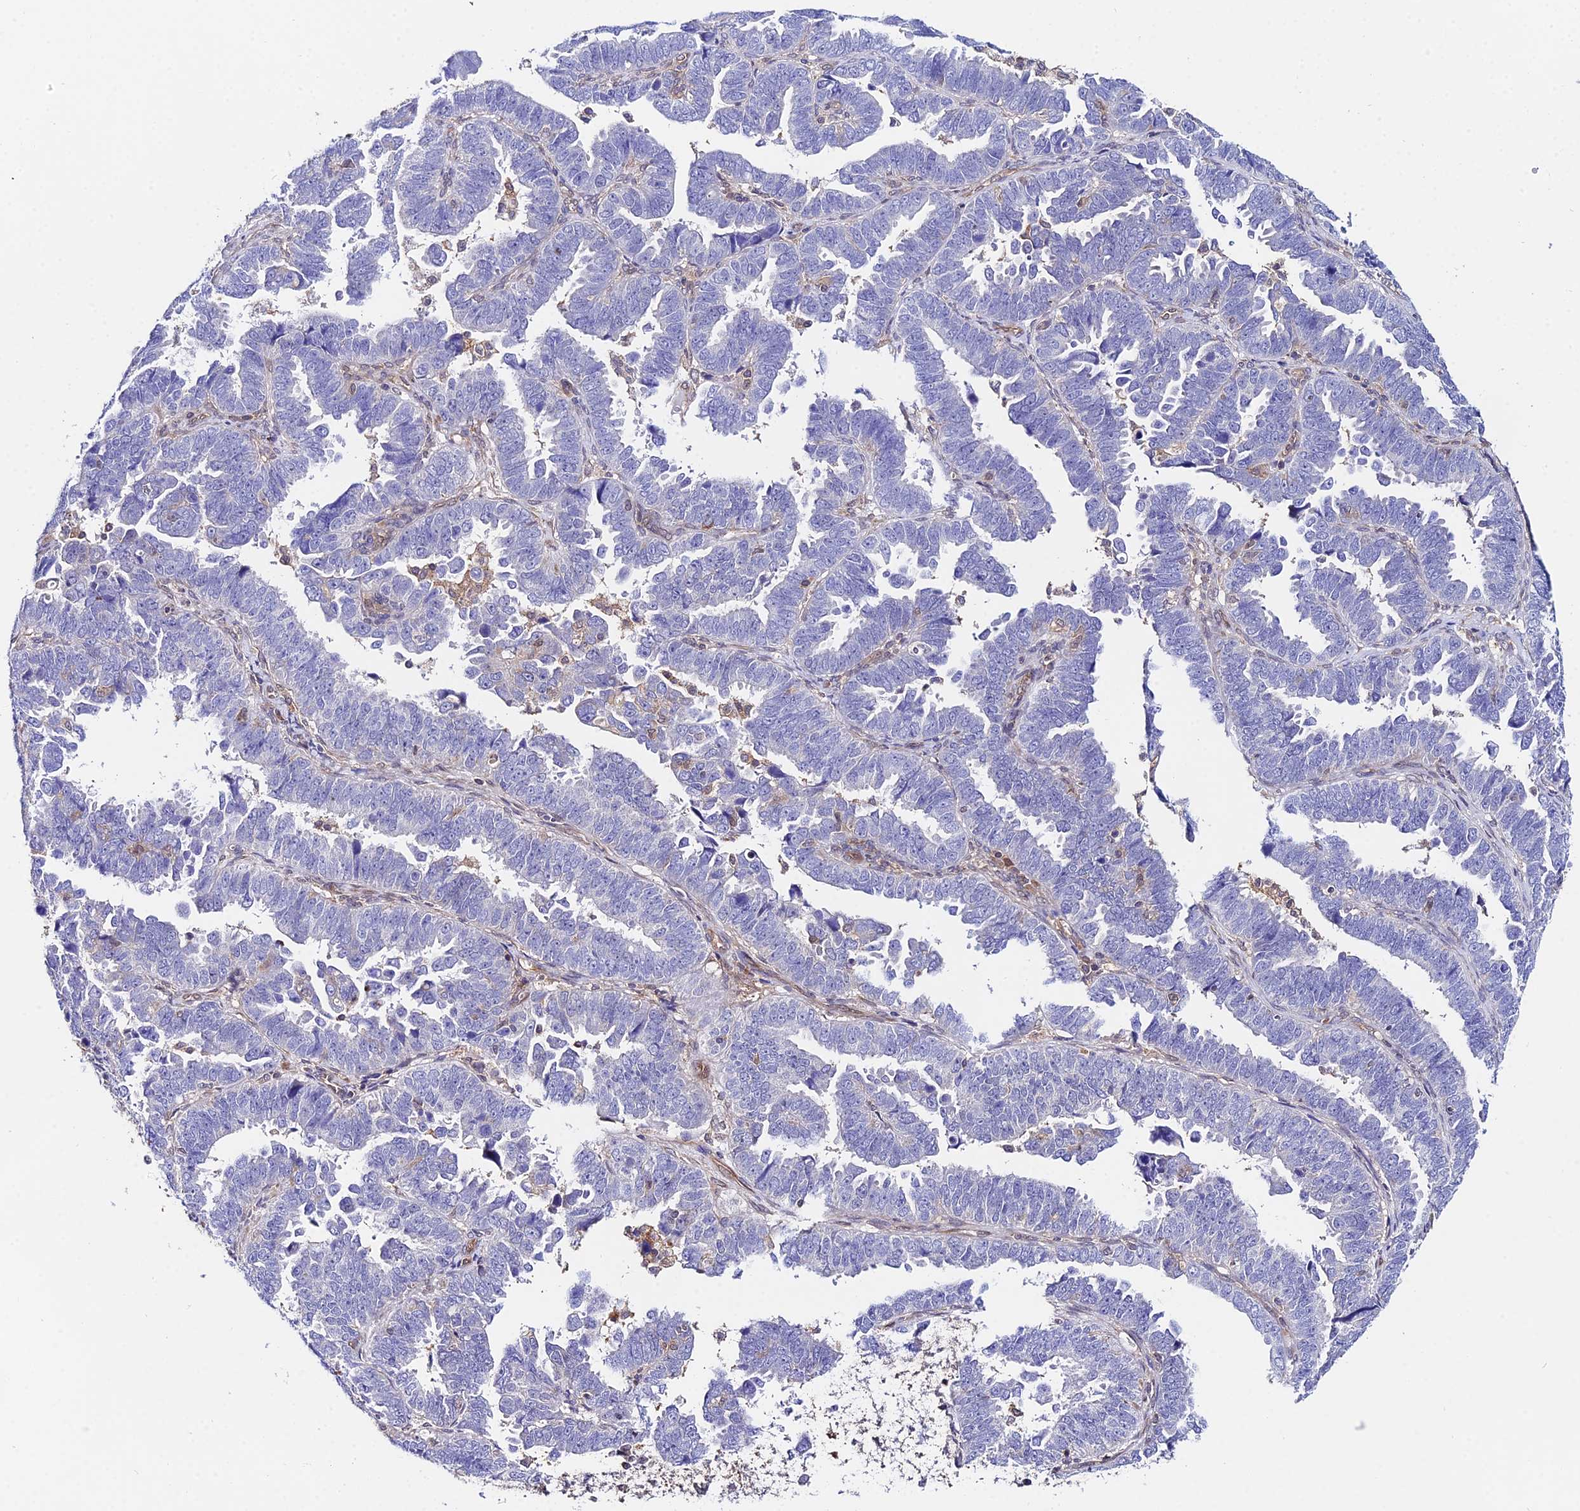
{"staining": {"intensity": "negative", "quantity": "none", "location": "none"}, "tissue": "endometrial cancer", "cell_type": "Tumor cells", "image_type": "cancer", "snomed": [{"axis": "morphology", "description": "Adenocarcinoma, NOS"}, {"axis": "topography", "description": "Endometrium"}], "caption": "DAB immunohistochemical staining of human endometrial adenocarcinoma shows no significant expression in tumor cells.", "gene": "PPP2R2C", "patient": {"sex": "female", "age": 75}}